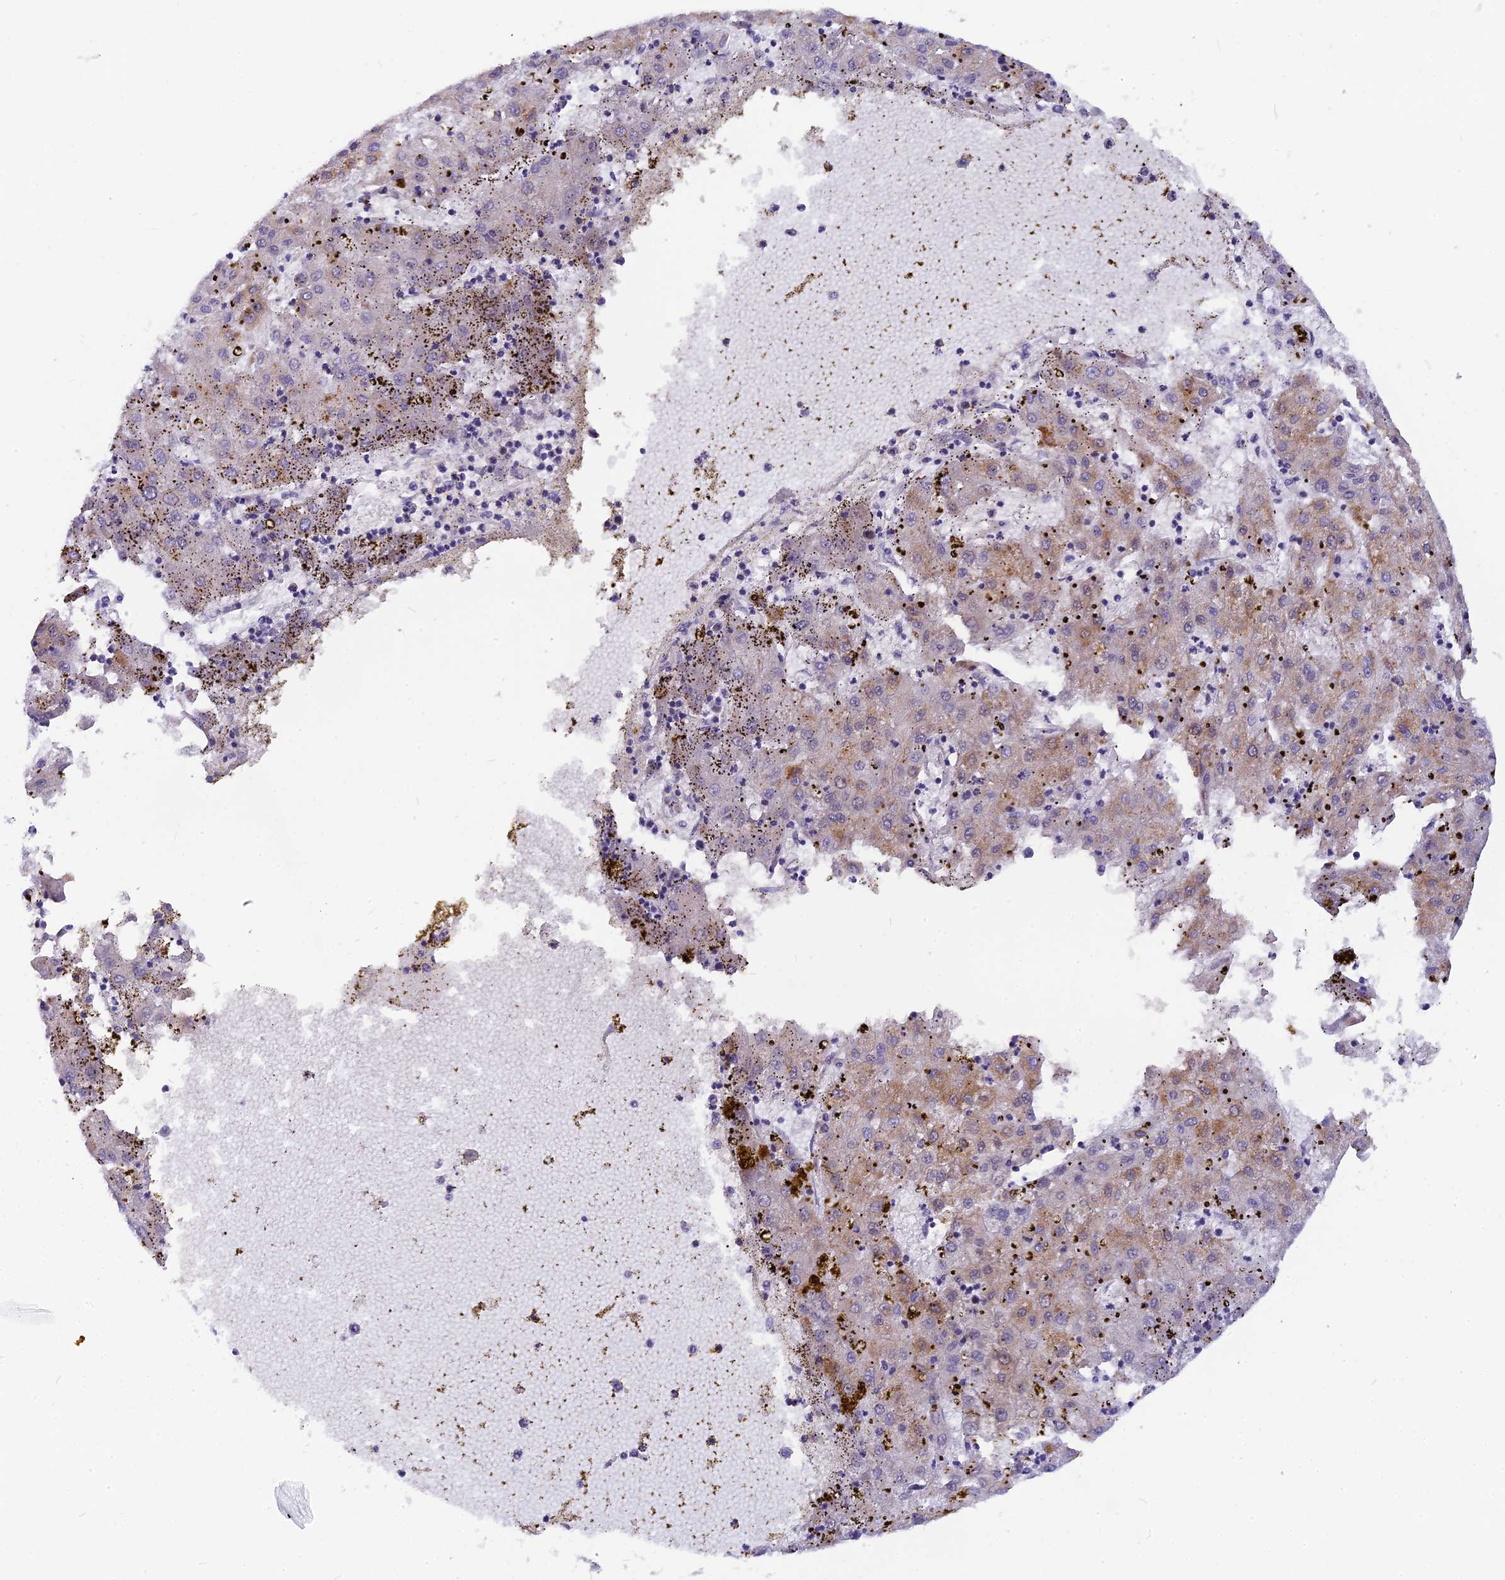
{"staining": {"intensity": "moderate", "quantity": "<25%", "location": "cytoplasmic/membranous"}, "tissue": "liver cancer", "cell_type": "Tumor cells", "image_type": "cancer", "snomed": [{"axis": "morphology", "description": "Carcinoma, Hepatocellular, NOS"}, {"axis": "topography", "description": "Liver"}], "caption": "Human liver hepatocellular carcinoma stained for a protein (brown) shows moderate cytoplasmic/membranous positive expression in about <25% of tumor cells.", "gene": "CMC1", "patient": {"sex": "male", "age": 72}}